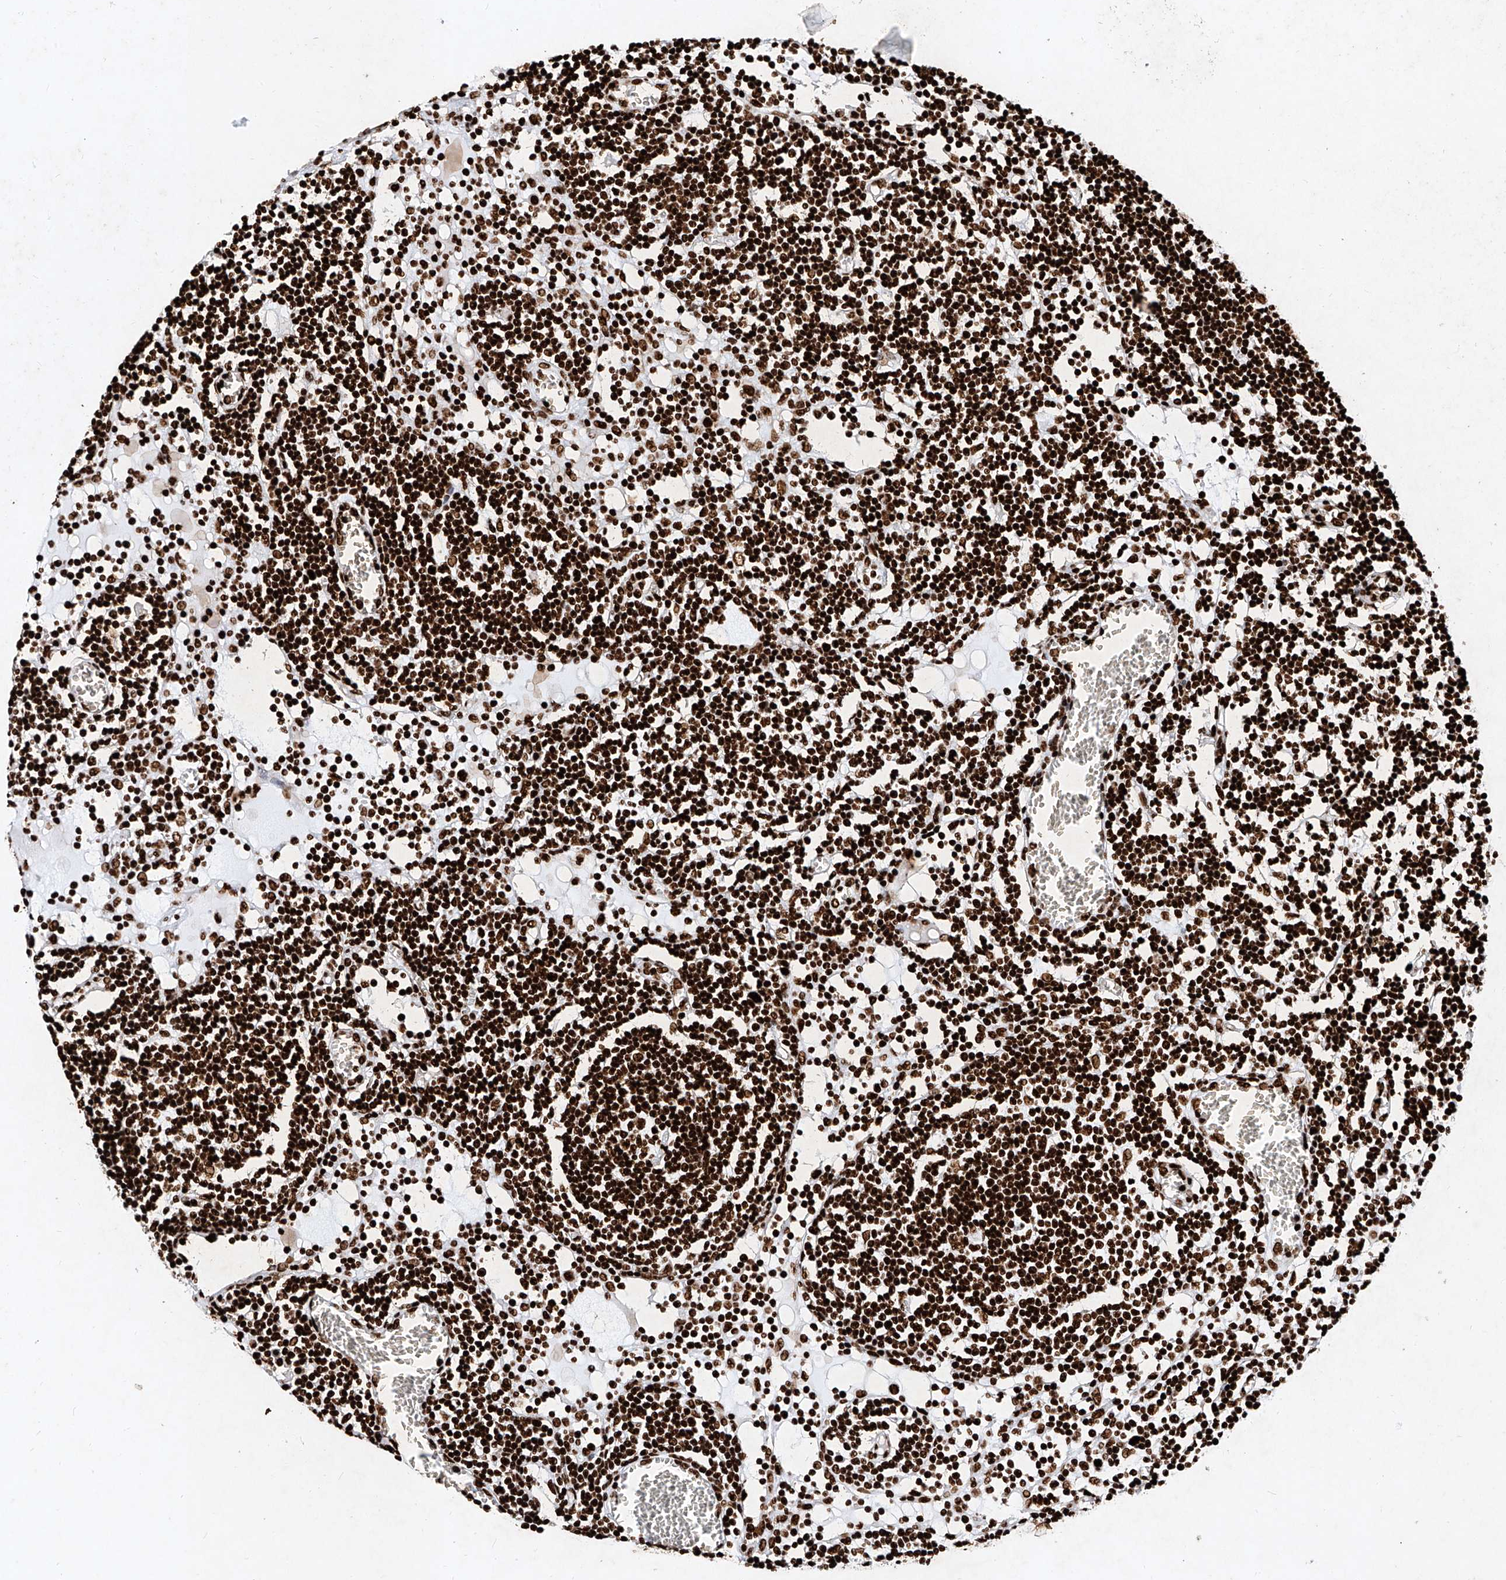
{"staining": {"intensity": "strong", "quantity": ">75%", "location": "nuclear"}, "tissue": "lymph node", "cell_type": "Germinal center cells", "image_type": "normal", "snomed": [{"axis": "morphology", "description": "Normal tissue, NOS"}, {"axis": "topography", "description": "Lymph node"}], "caption": "High-magnification brightfield microscopy of benign lymph node stained with DAB (brown) and counterstained with hematoxylin (blue). germinal center cells exhibit strong nuclear positivity is appreciated in about>75% of cells. (DAB (3,3'-diaminobenzidine) IHC, brown staining for protein, blue staining for nuclei).", "gene": "SRSF6", "patient": {"sex": "female", "age": 11}}